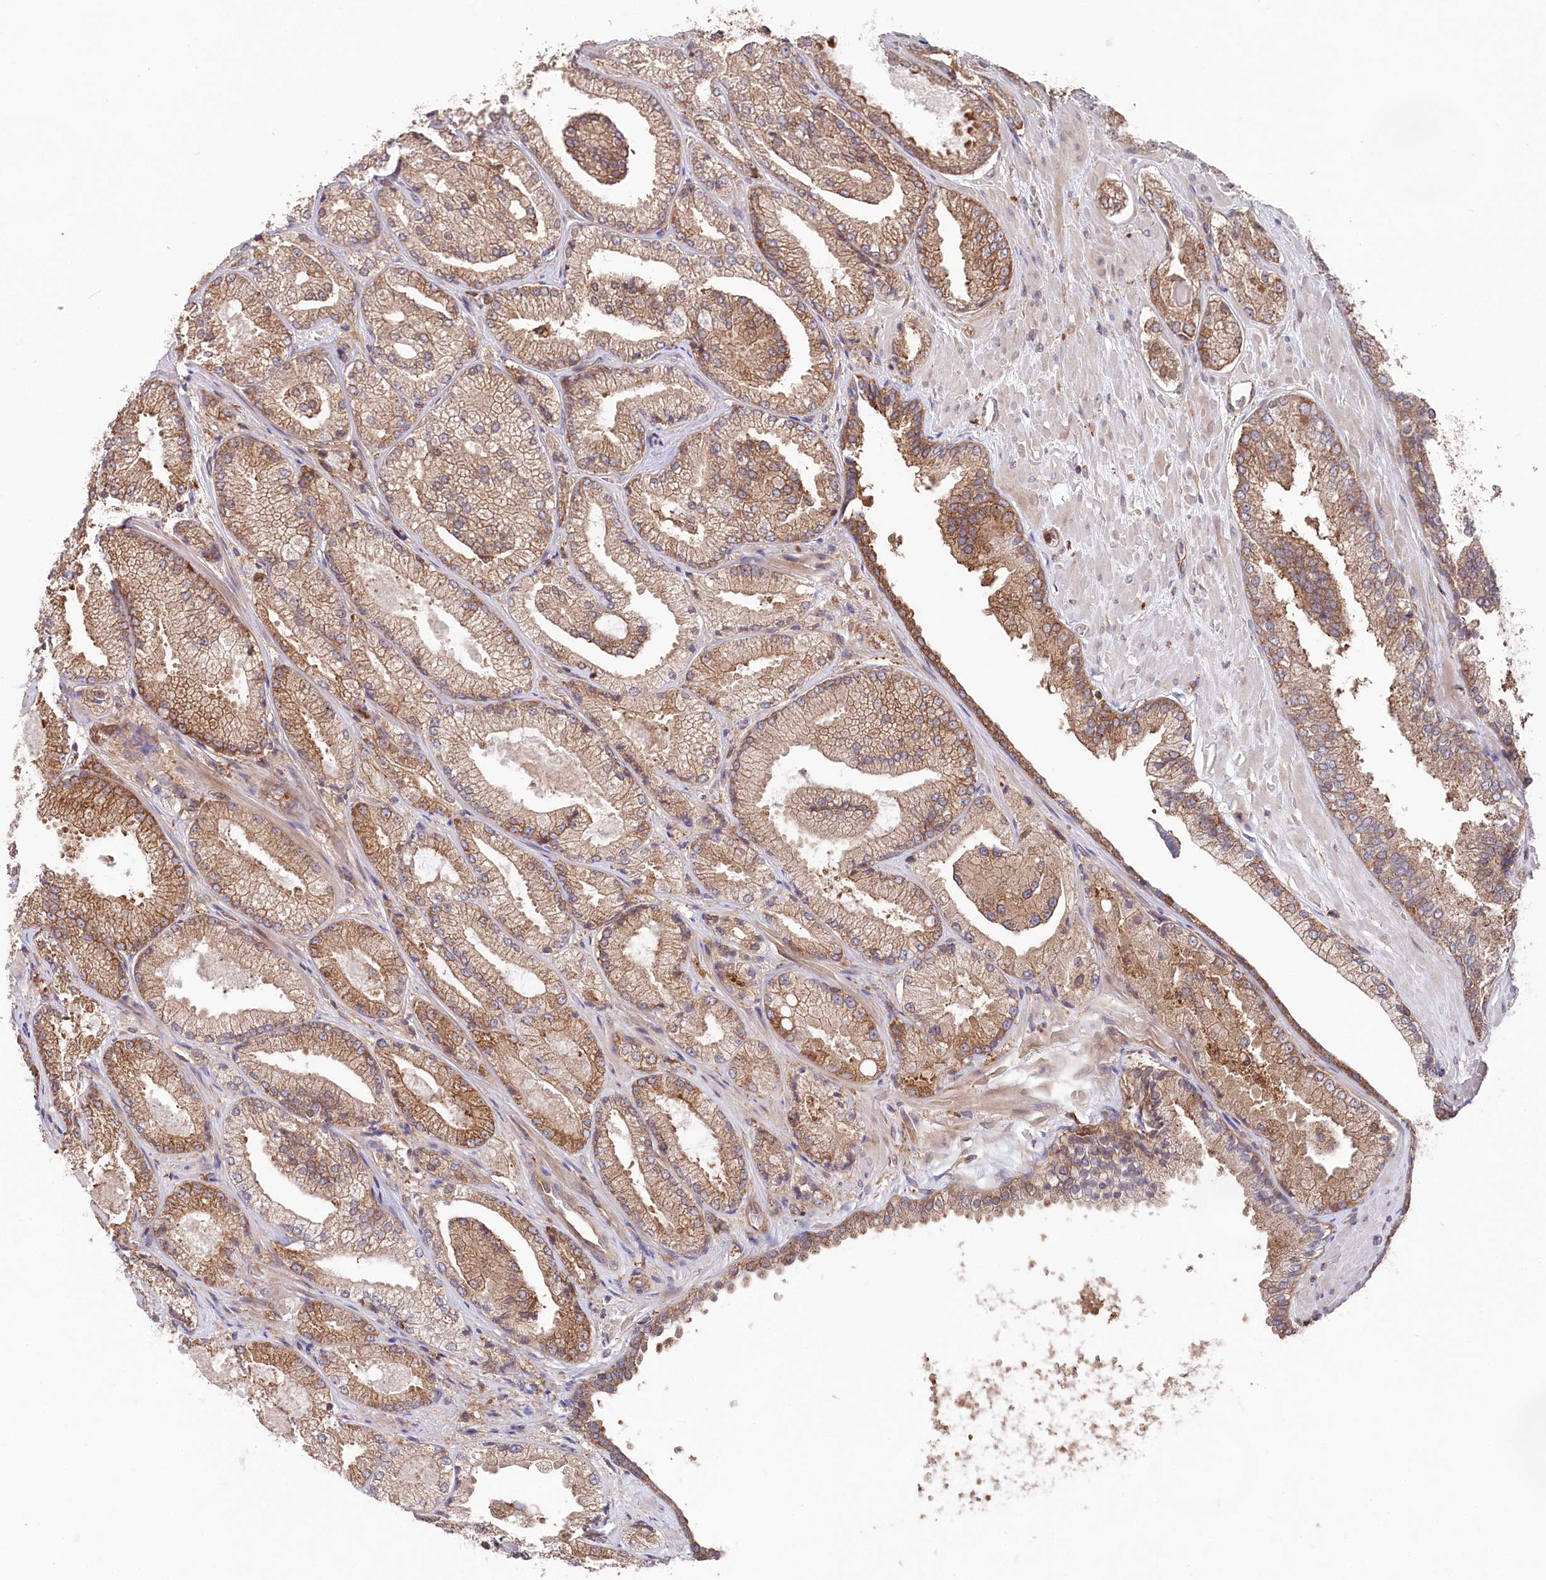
{"staining": {"intensity": "moderate", "quantity": ">75%", "location": "cytoplasmic/membranous"}, "tissue": "prostate cancer", "cell_type": "Tumor cells", "image_type": "cancer", "snomed": [{"axis": "morphology", "description": "Adenocarcinoma, High grade"}, {"axis": "topography", "description": "Prostate"}], "caption": "This histopathology image reveals immunohistochemistry (IHC) staining of human prostate high-grade adenocarcinoma, with medium moderate cytoplasmic/membranous positivity in about >75% of tumor cells.", "gene": "PPP1R21", "patient": {"sex": "male", "age": 73}}